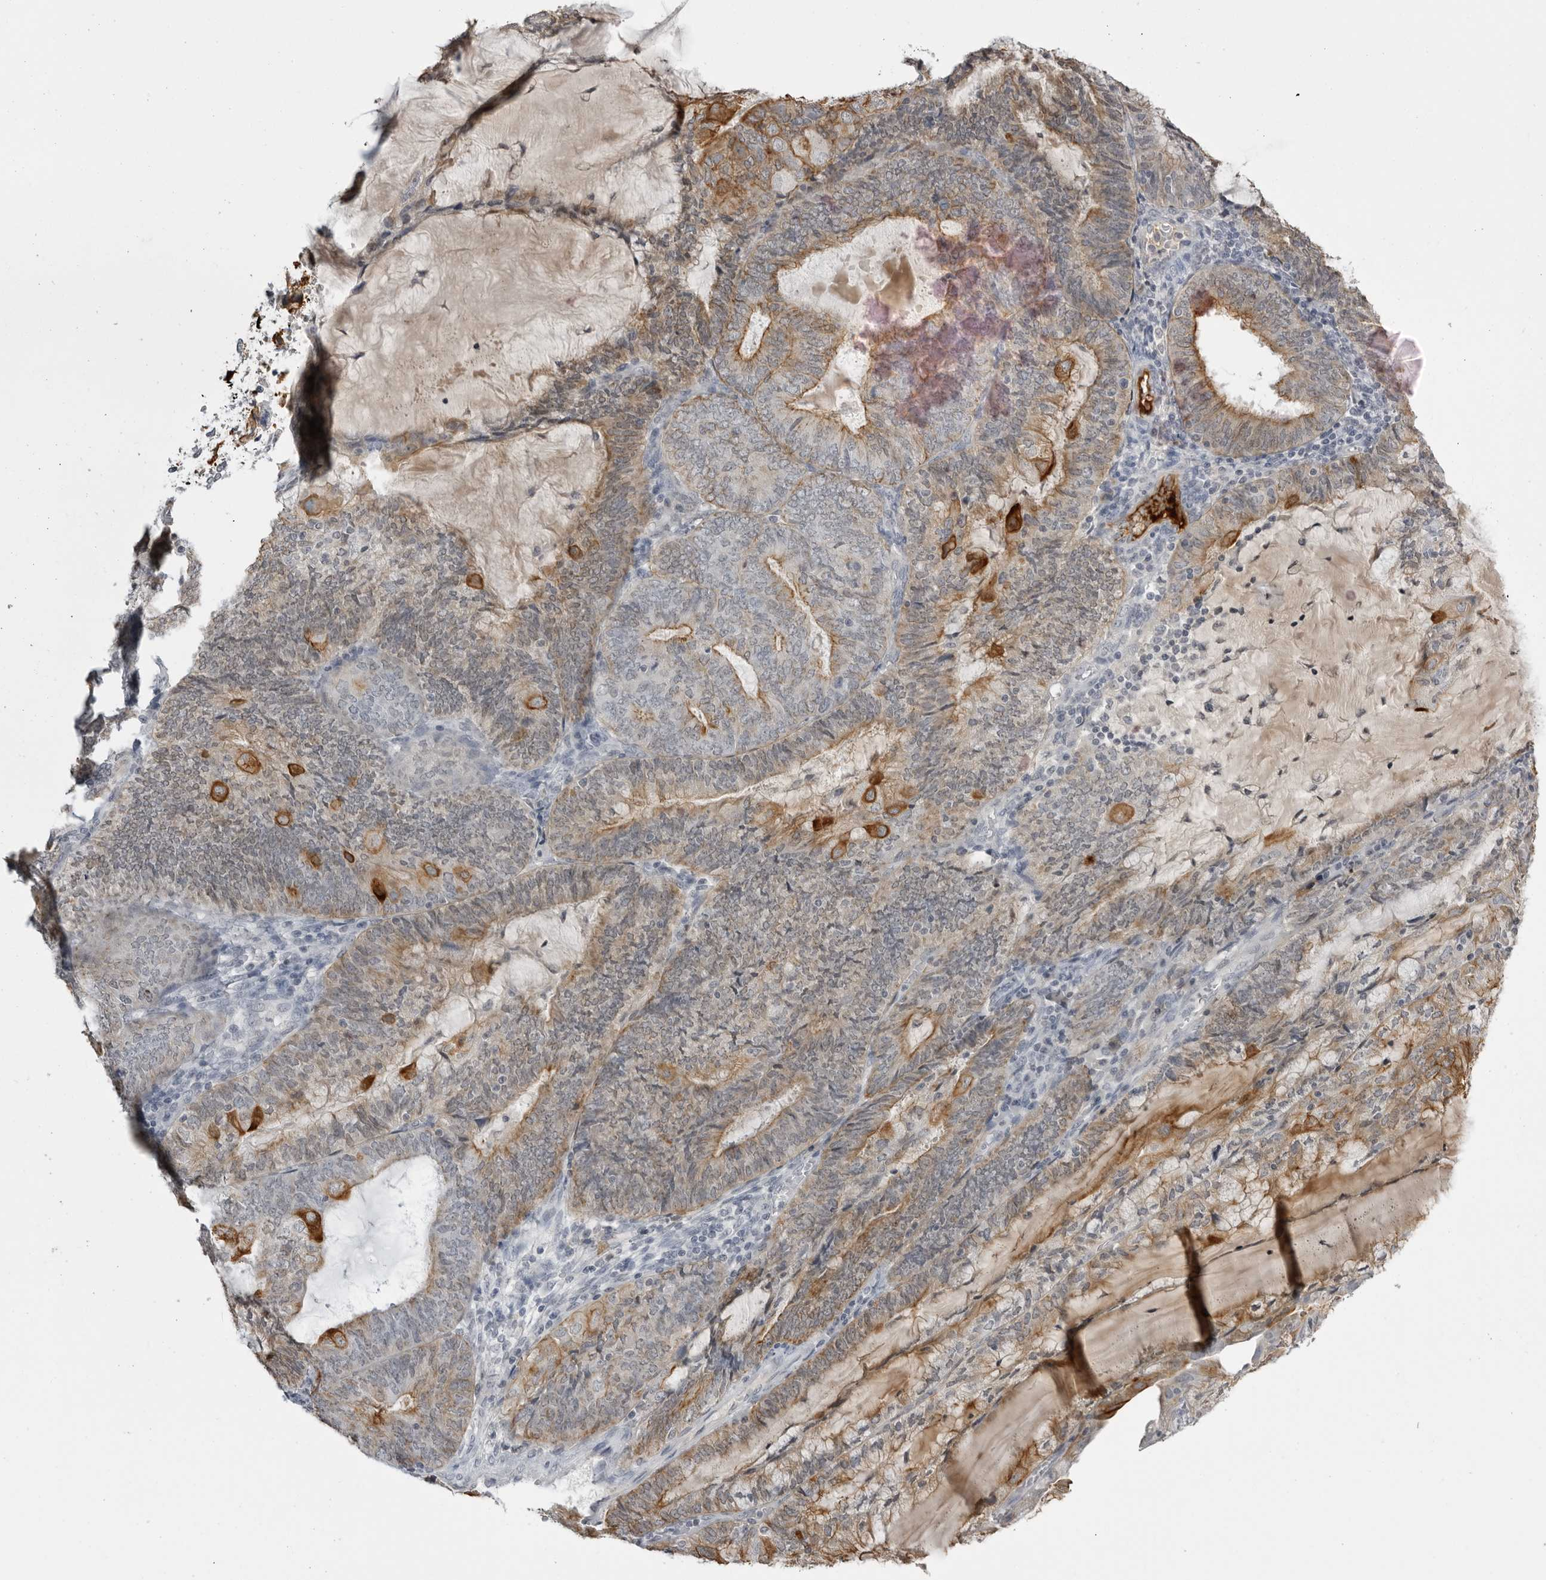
{"staining": {"intensity": "moderate", "quantity": "25%-75%", "location": "cytoplasmic/membranous"}, "tissue": "endometrial cancer", "cell_type": "Tumor cells", "image_type": "cancer", "snomed": [{"axis": "morphology", "description": "Adenocarcinoma, NOS"}, {"axis": "topography", "description": "Endometrium"}], "caption": "Moderate cytoplasmic/membranous expression is identified in approximately 25%-75% of tumor cells in adenocarcinoma (endometrial).", "gene": "SERPINF2", "patient": {"sex": "female", "age": 81}}